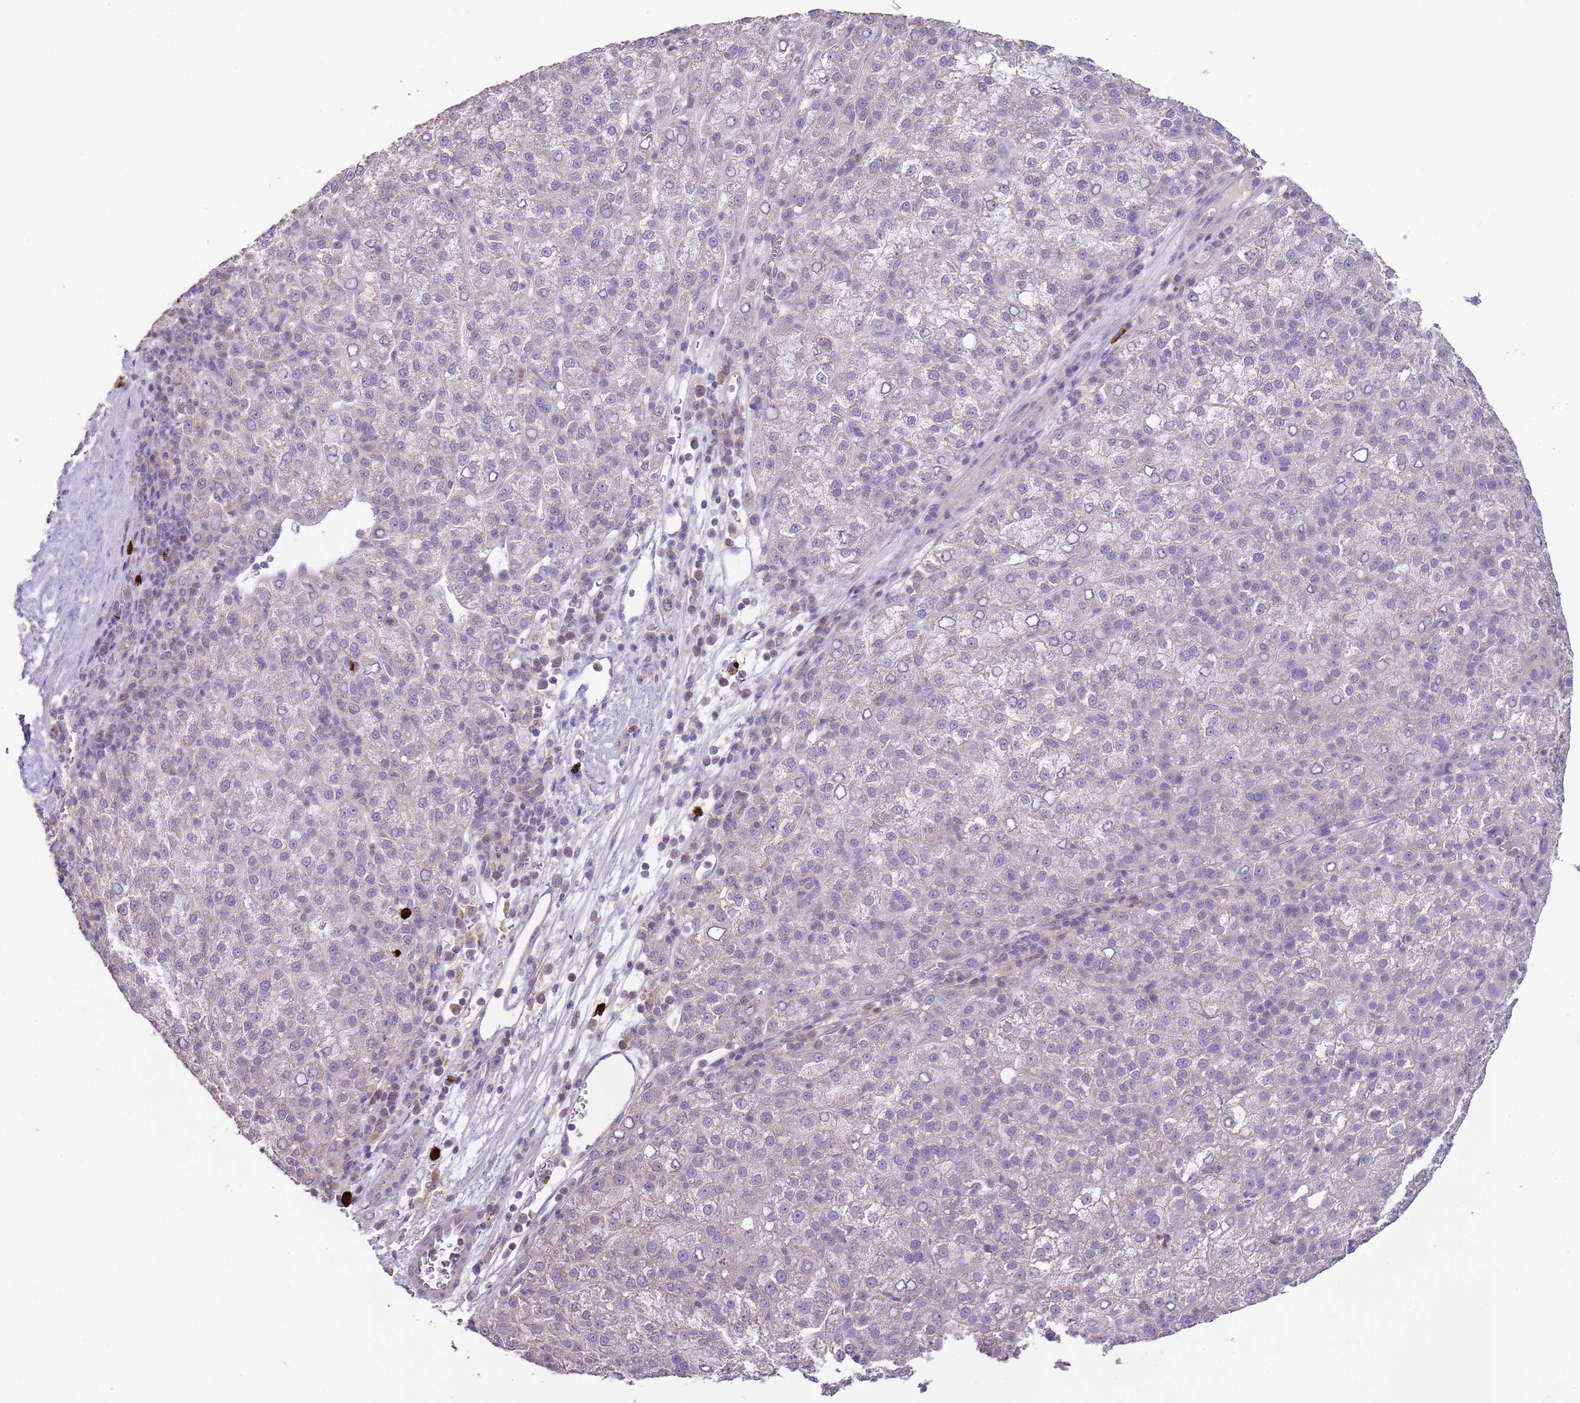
{"staining": {"intensity": "negative", "quantity": "none", "location": "none"}, "tissue": "liver cancer", "cell_type": "Tumor cells", "image_type": "cancer", "snomed": [{"axis": "morphology", "description": "Carcinoma, Hepatocellular, NOS"}, {"axis": "topography", "description": "Liver"}], "caption": "The IHC micrograph has no significant staining in tumor cells of hepatocellular carcinoma (liver) tissue.", "gene": "IL2RG", "patient": {"sex": "female", "age": 58}}